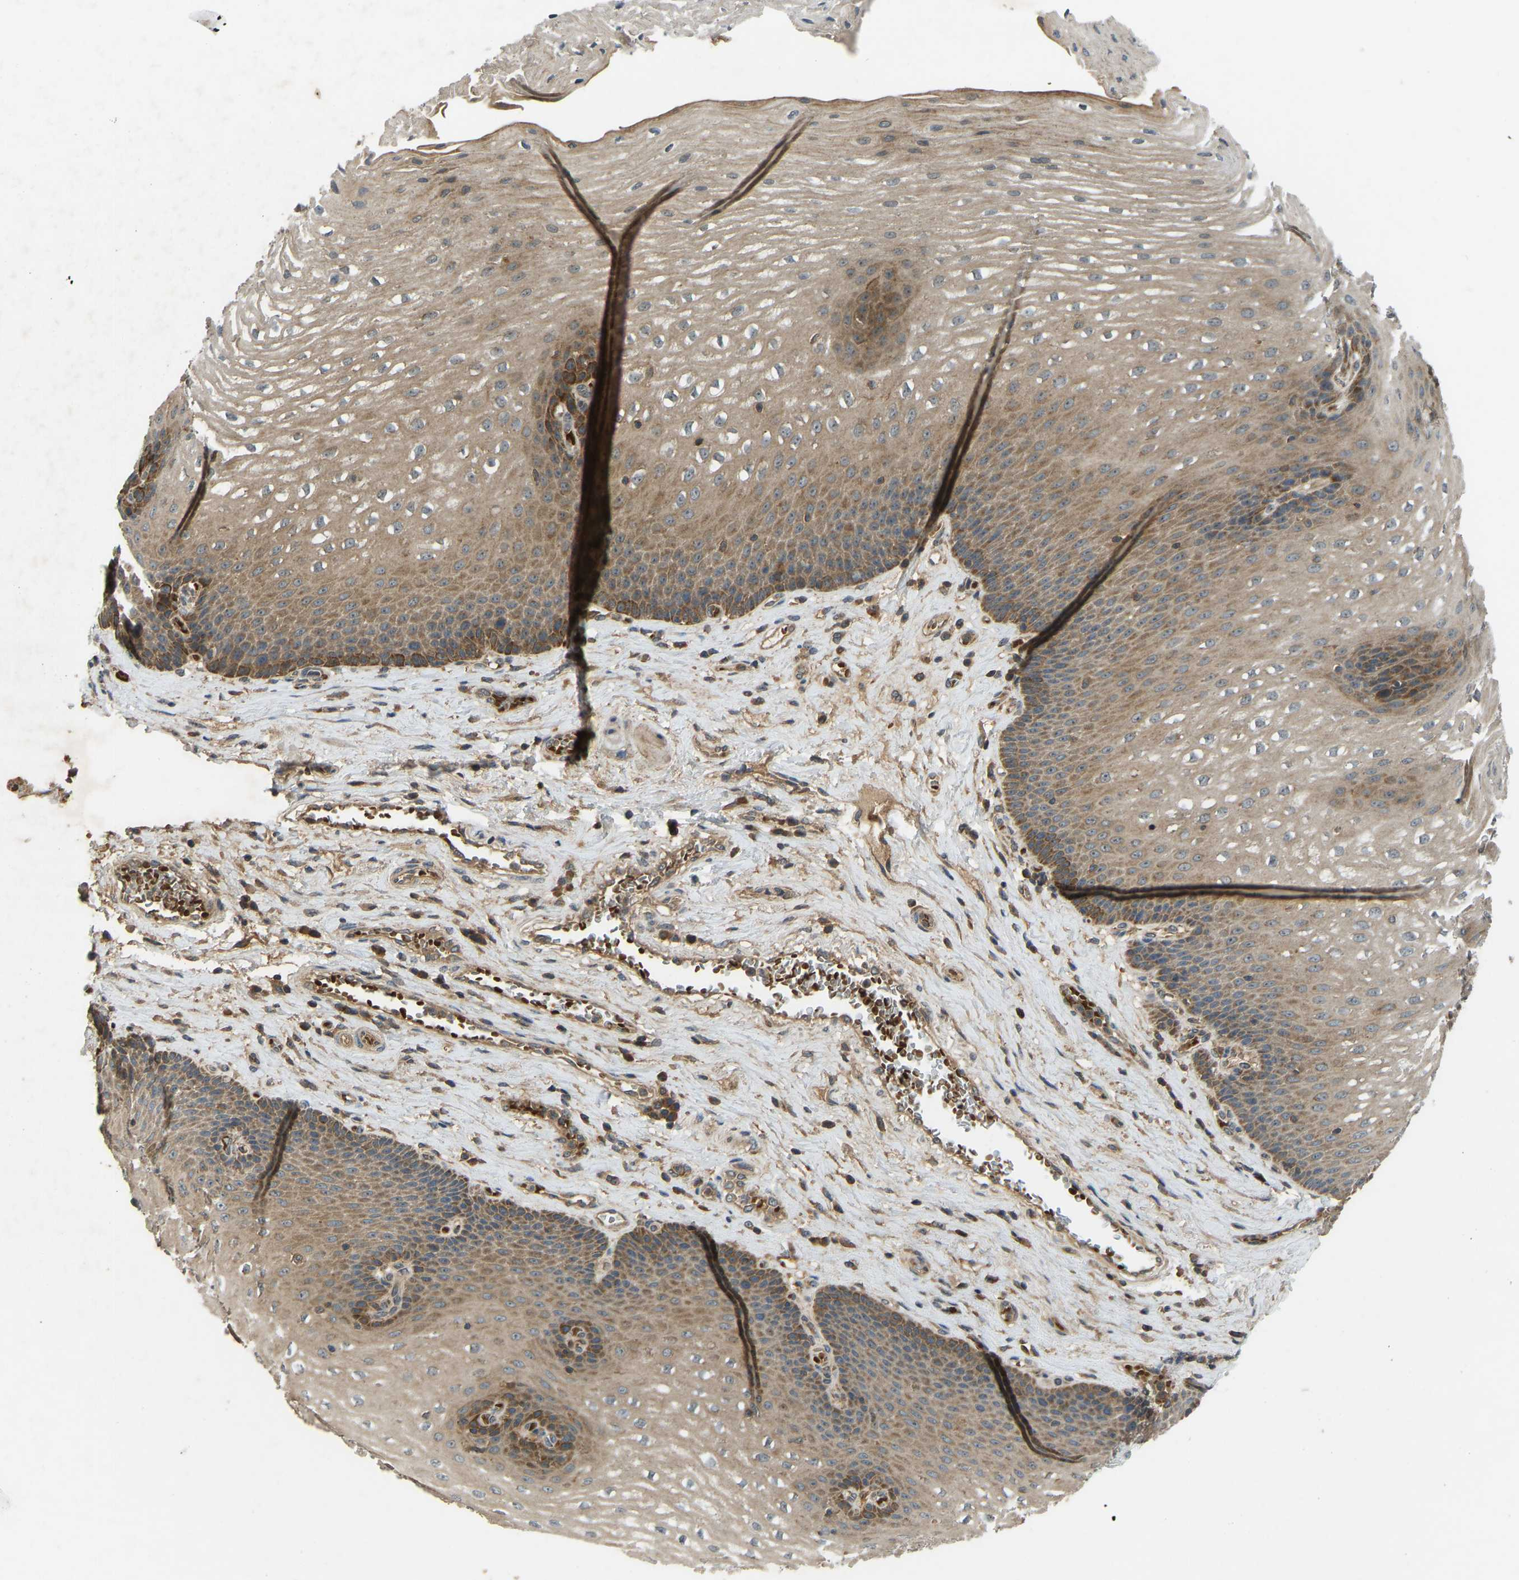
{"staining": {"intensity": "moderate", "quantity": ">75%", "location": "cytoplasmic/membranous"}, "tissue": "esophagus", "cell_type": "Squamous epithelial cells", "image_type": "normal", "snomed": [{"axis": "morphology", "description": "Normal tissue, NOS"}, {"axis": "topography", "description": "Esophagus"}], "caption": "Immunohistochemical staining of unremarkable human esophagus shows moderate cytoplasmic/membranous protein positivity in about >75% of squamous epithelial cells.", "gene": "ZNF71", "patient": {"sex": "male", "age": 48}}